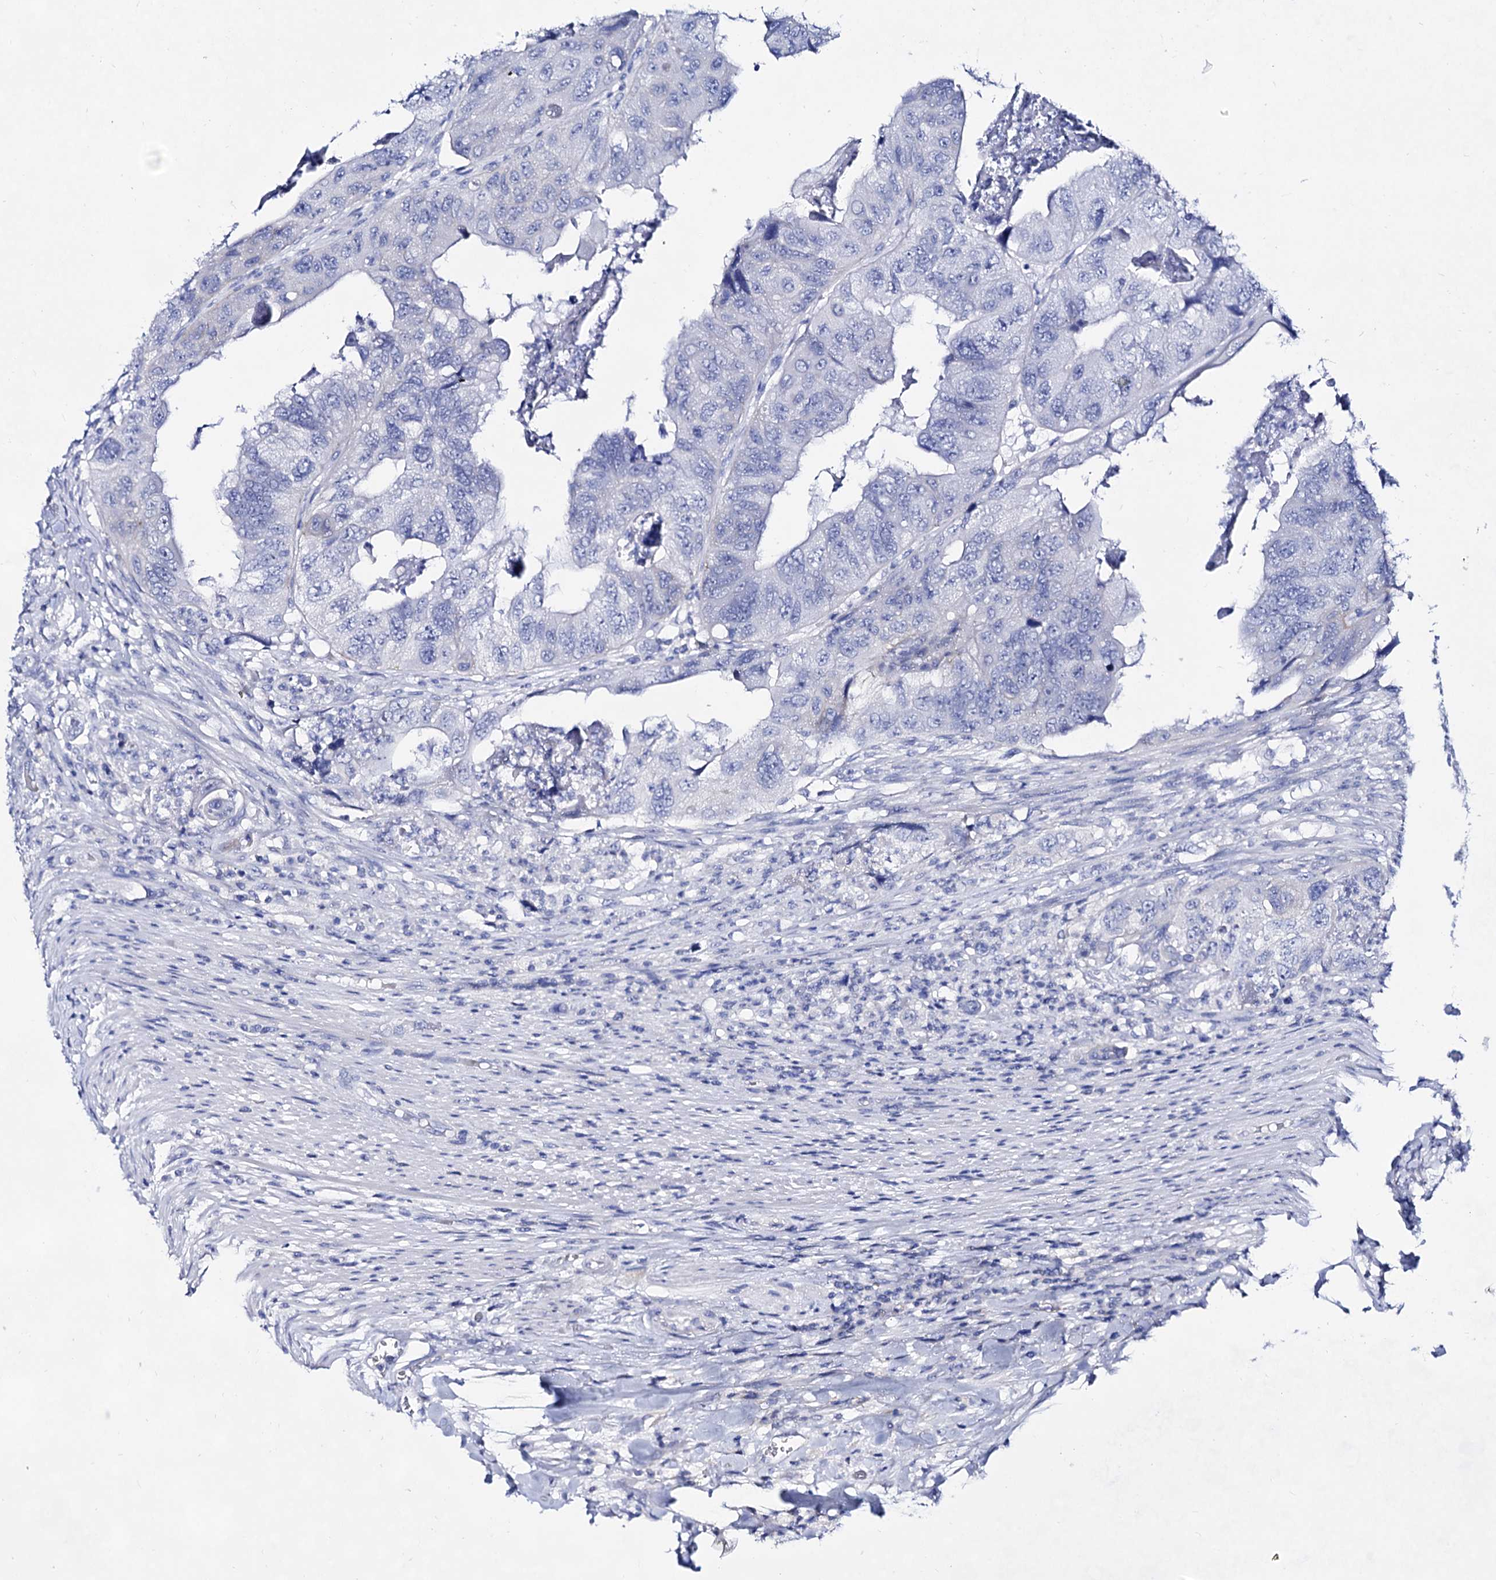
{"staining": {"intensity": "negative", "quantity": "none", "location": "none"}, "tissue": "colorectal cancer", "cell_type": "Tumor cells", "image_type": "cancer", "snomed": [{"axis": "morphology", "description": "Adenocarcinoma, NOS"}, {"axis": "topography", "description": "Rectum"}], "caption": "High power microscopy histopathology image of an IHC photomicrograph of colorectal cancer (adenocarcinoma), revealing no significant staining in tumor cells. Nuclei are stained in blue.", "gene": "PLIN1", "patient": {"sex": "male", "age": 63}}